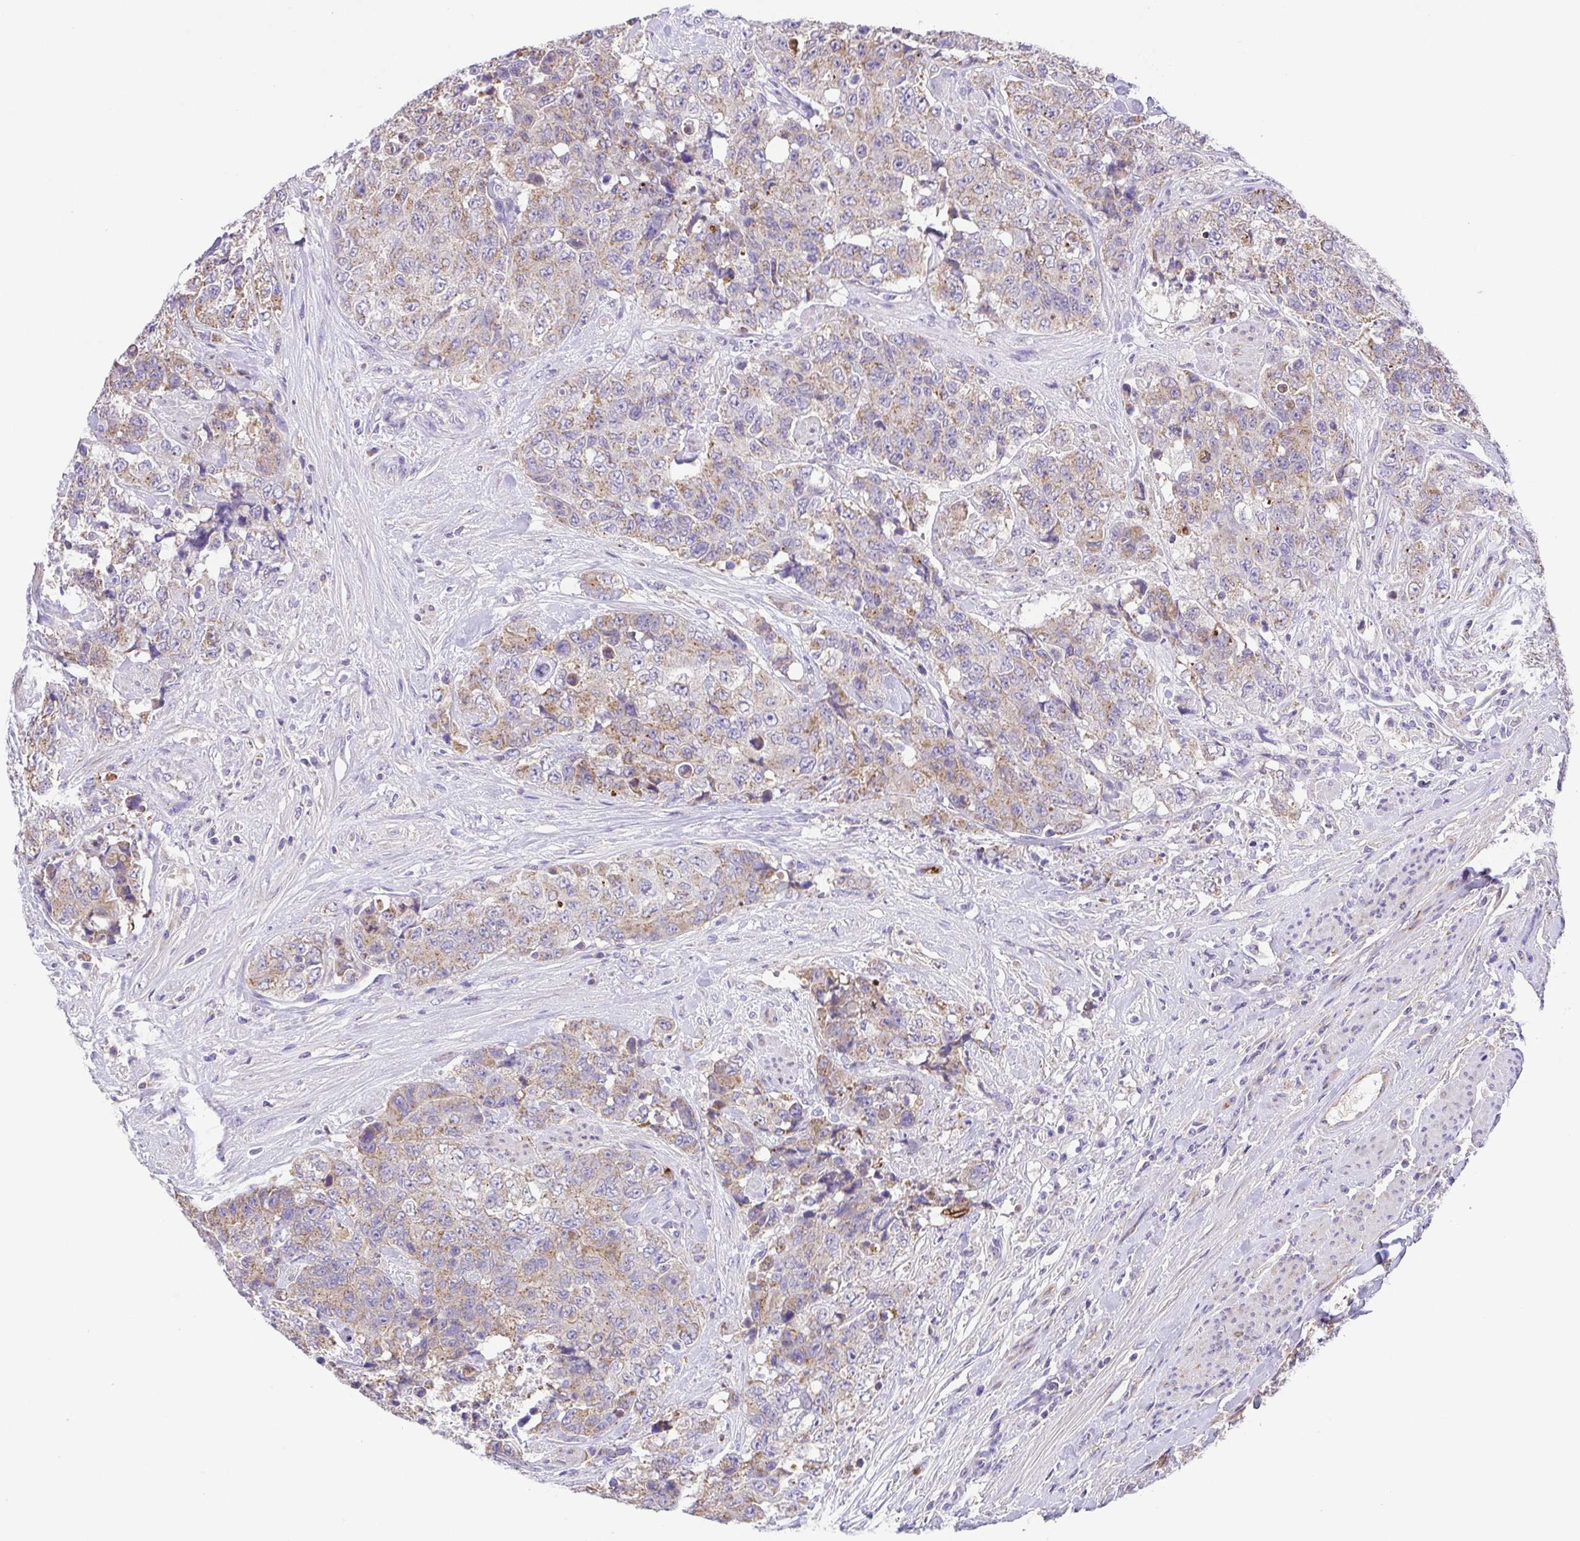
{"staining": {"intensity": "weak", "quantity": "<25%", "location": "cytoplasmic/membranous"}, "tissue": "urothelial cancer", "cell_type": "Tumor cells", "image_type": "cancer", "snomed": [{"axis": "morphology", "description": "Urothelial carcinoma, High grade"}, {"axis": "topography", "description": "Urinary bladder"}], "caption": "This is an immunohistochemistry photomicrograph of human urothelial cancer. There is no expression in tumor cells.", "gene": "SLC13A1", "patient": {"sex": "female", "age": 78}}